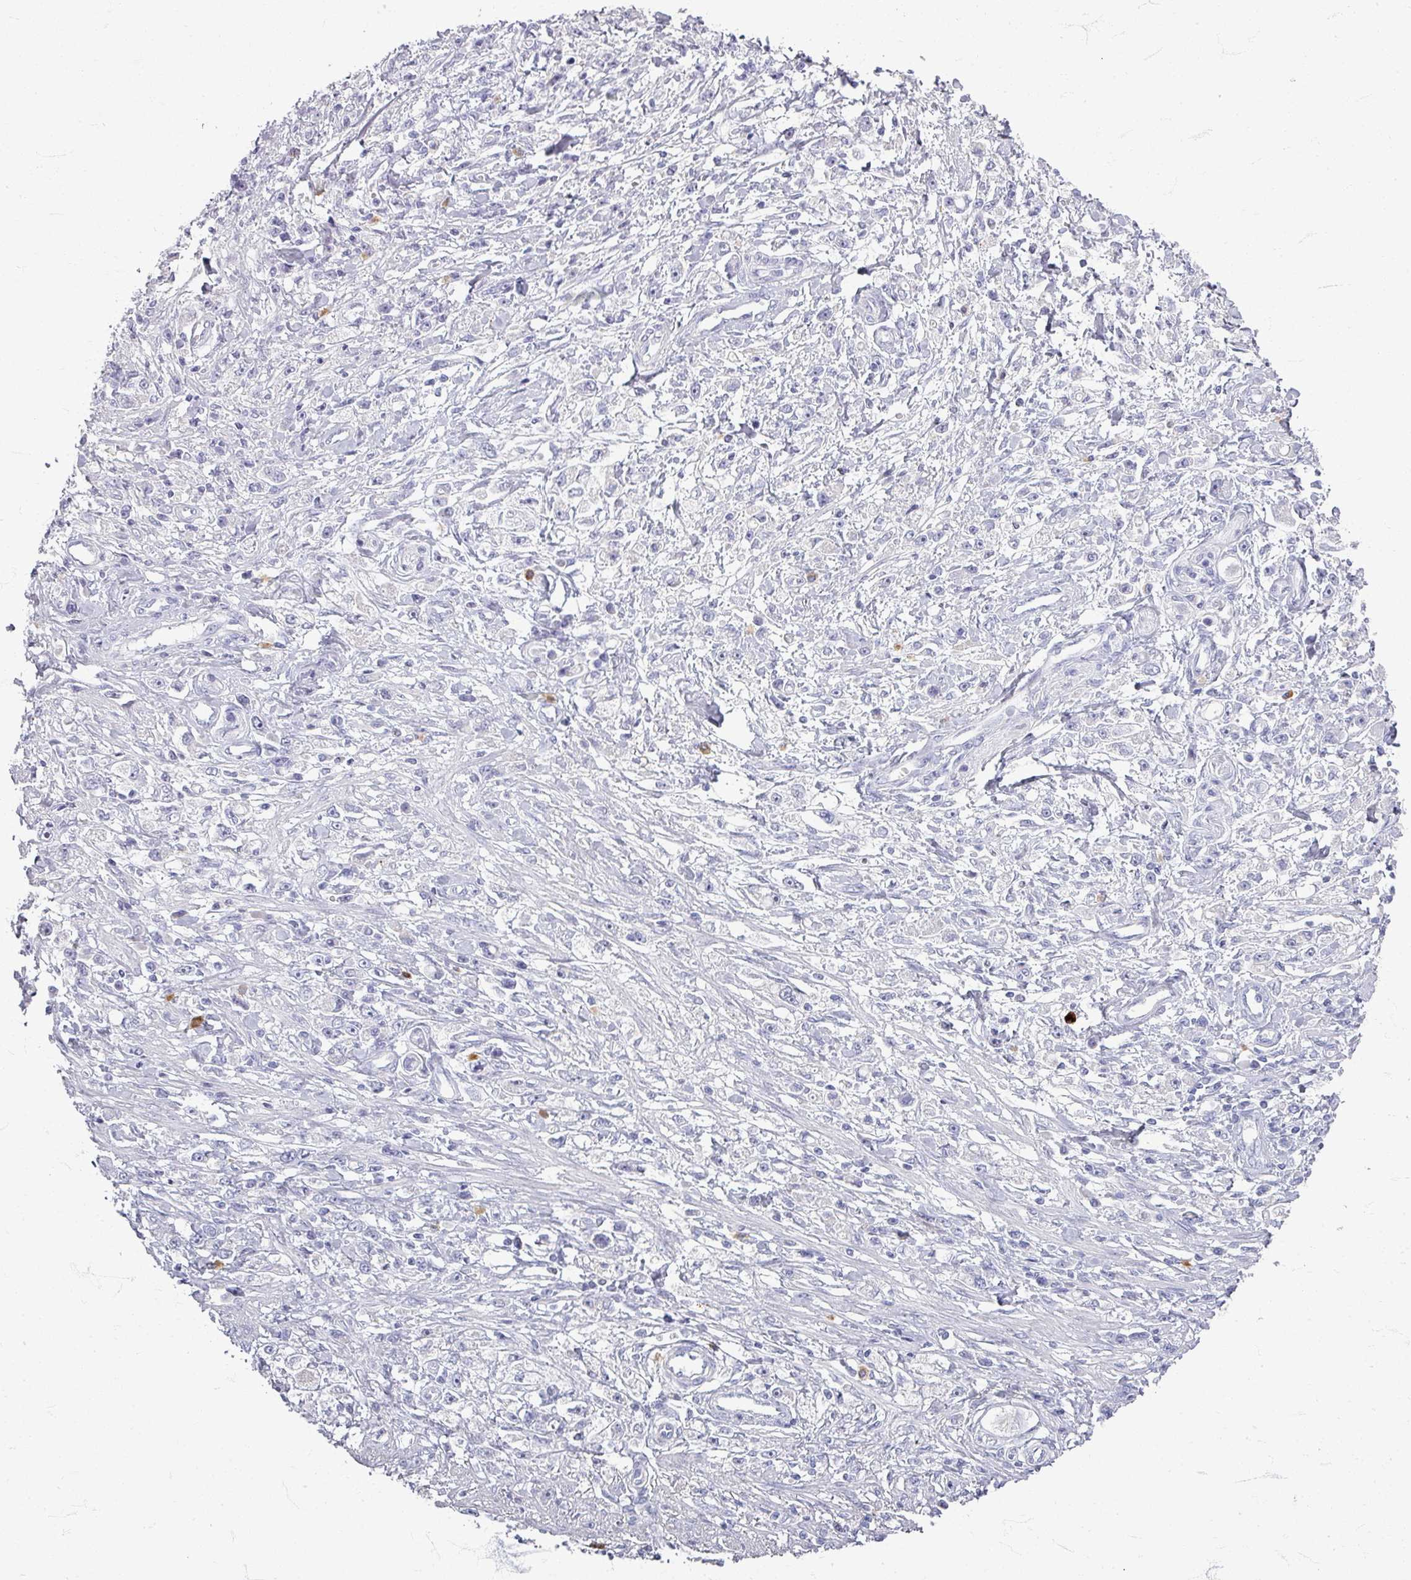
{"staining": {"intensity": "negative", "quantity": "none", "location": "none"}, "tissue": "stomach cancer", "cell_type": "Tumor cells", "image_type": "cancer", "snomed": [{"axis": "morphology", "description": "Adenocarcinoma, NOS"}, {"axis": "topography", "description": "Stomach"}], "caption": "Immunohistochemistry histopathology image of neoplastic tissue: human stomach cancer stained with DAB (3,3'-diaminobenzidine) exhibits no significant protein staining in tumor cells.", "gene": "ZNF878", "patient": {"sex": "female", "age": 59}}